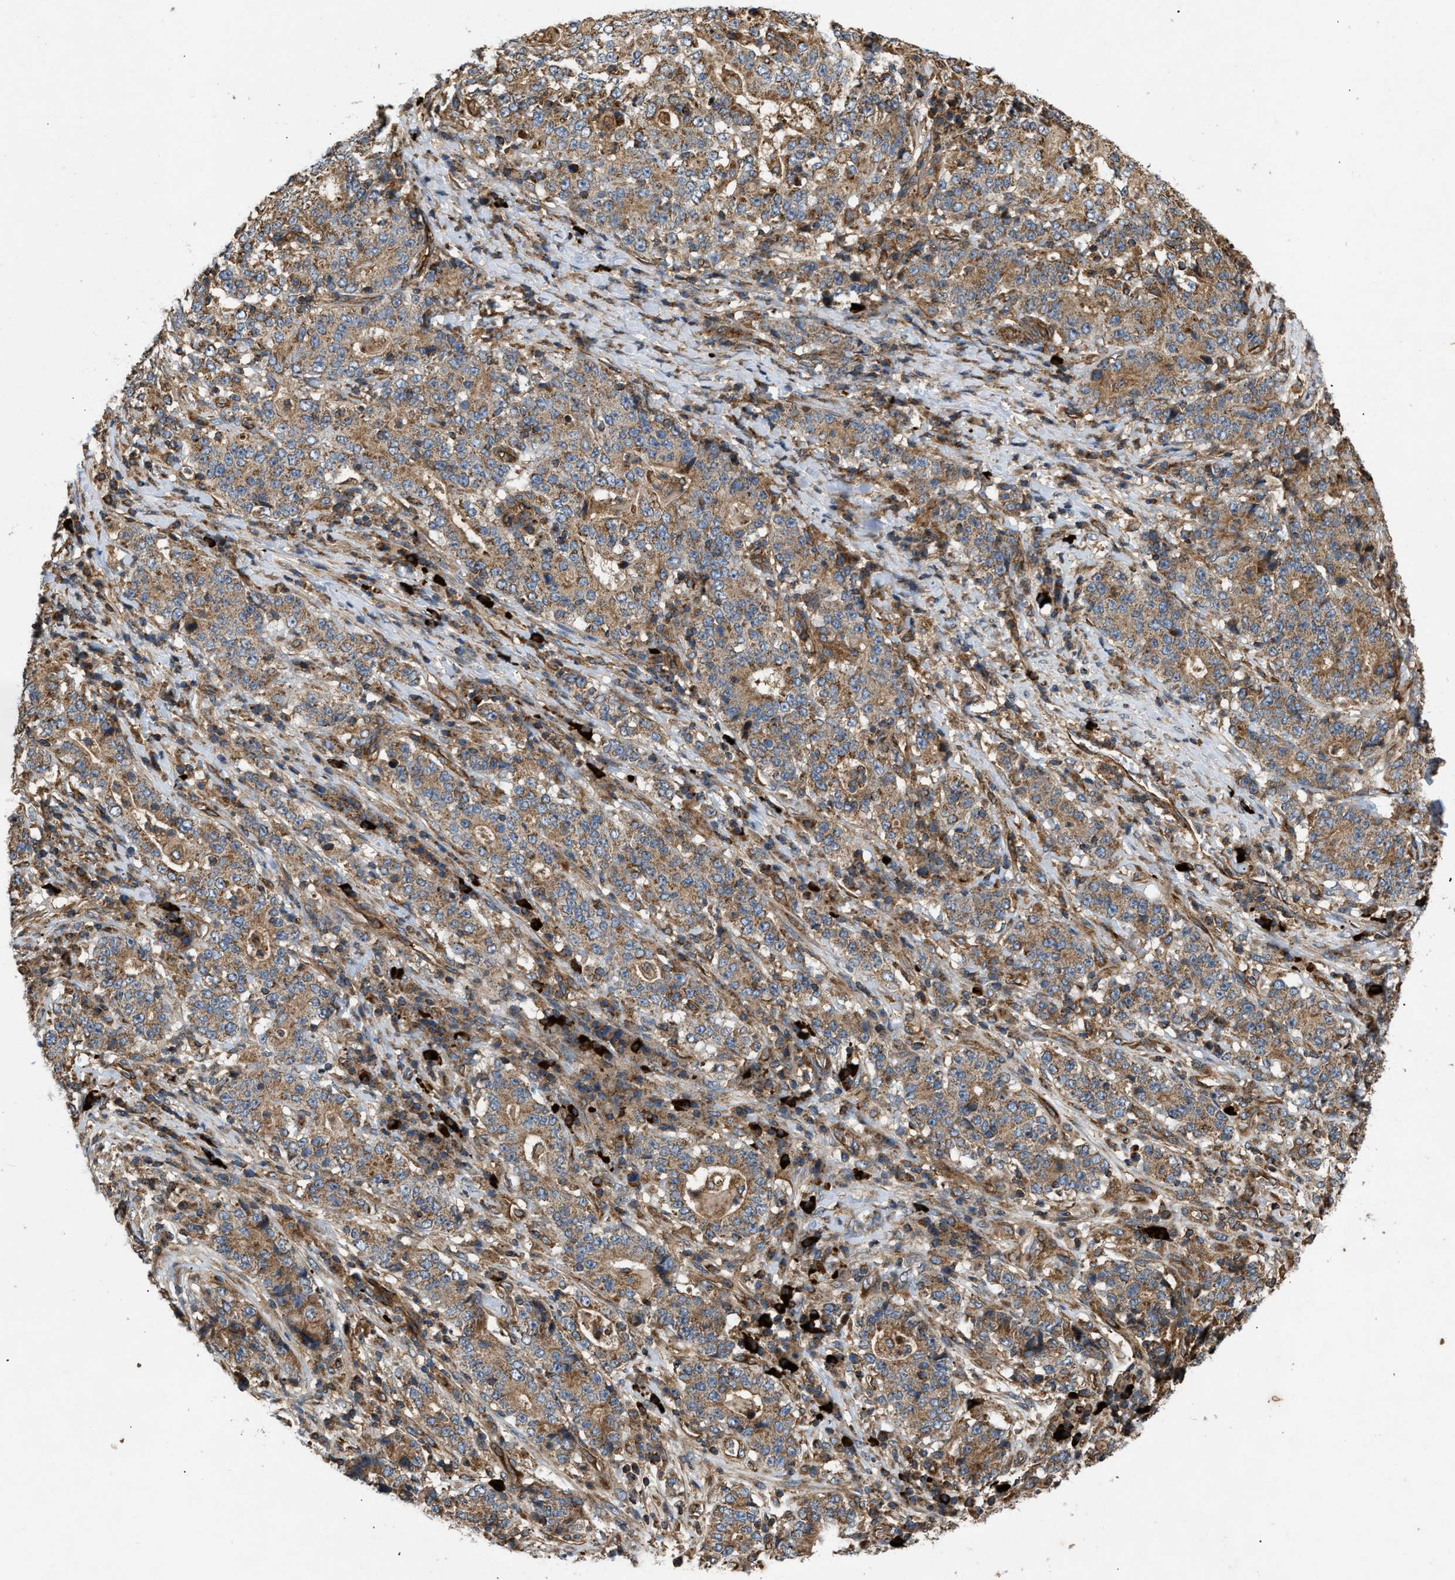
{"staining": {"intensity": "moderate", "quantity": ">75%", "location": "cytoplasmic/membranous"}, "tissue": "stomach cancer", "cell_type": "Tumor cells", "image_type": "cancer", "snomed": [{"axis": "morphology", "description": "Normal tissue, NOS"}, {"axis": "morphology", "description": "Adenocarcinoma, NOS"}, {"axis": "topography", "description": "Stomach, upper"}, {"axis": "topography", "description": "Stomach"}], "caption": "Human stomach cancer stained for a protein (brown) exhibits moderate cytoplasmic/membranous positive expression in approximately >75% of tumor cells.", "gene": "GNB4", "patient": {"sex": "male", "age": 59}}